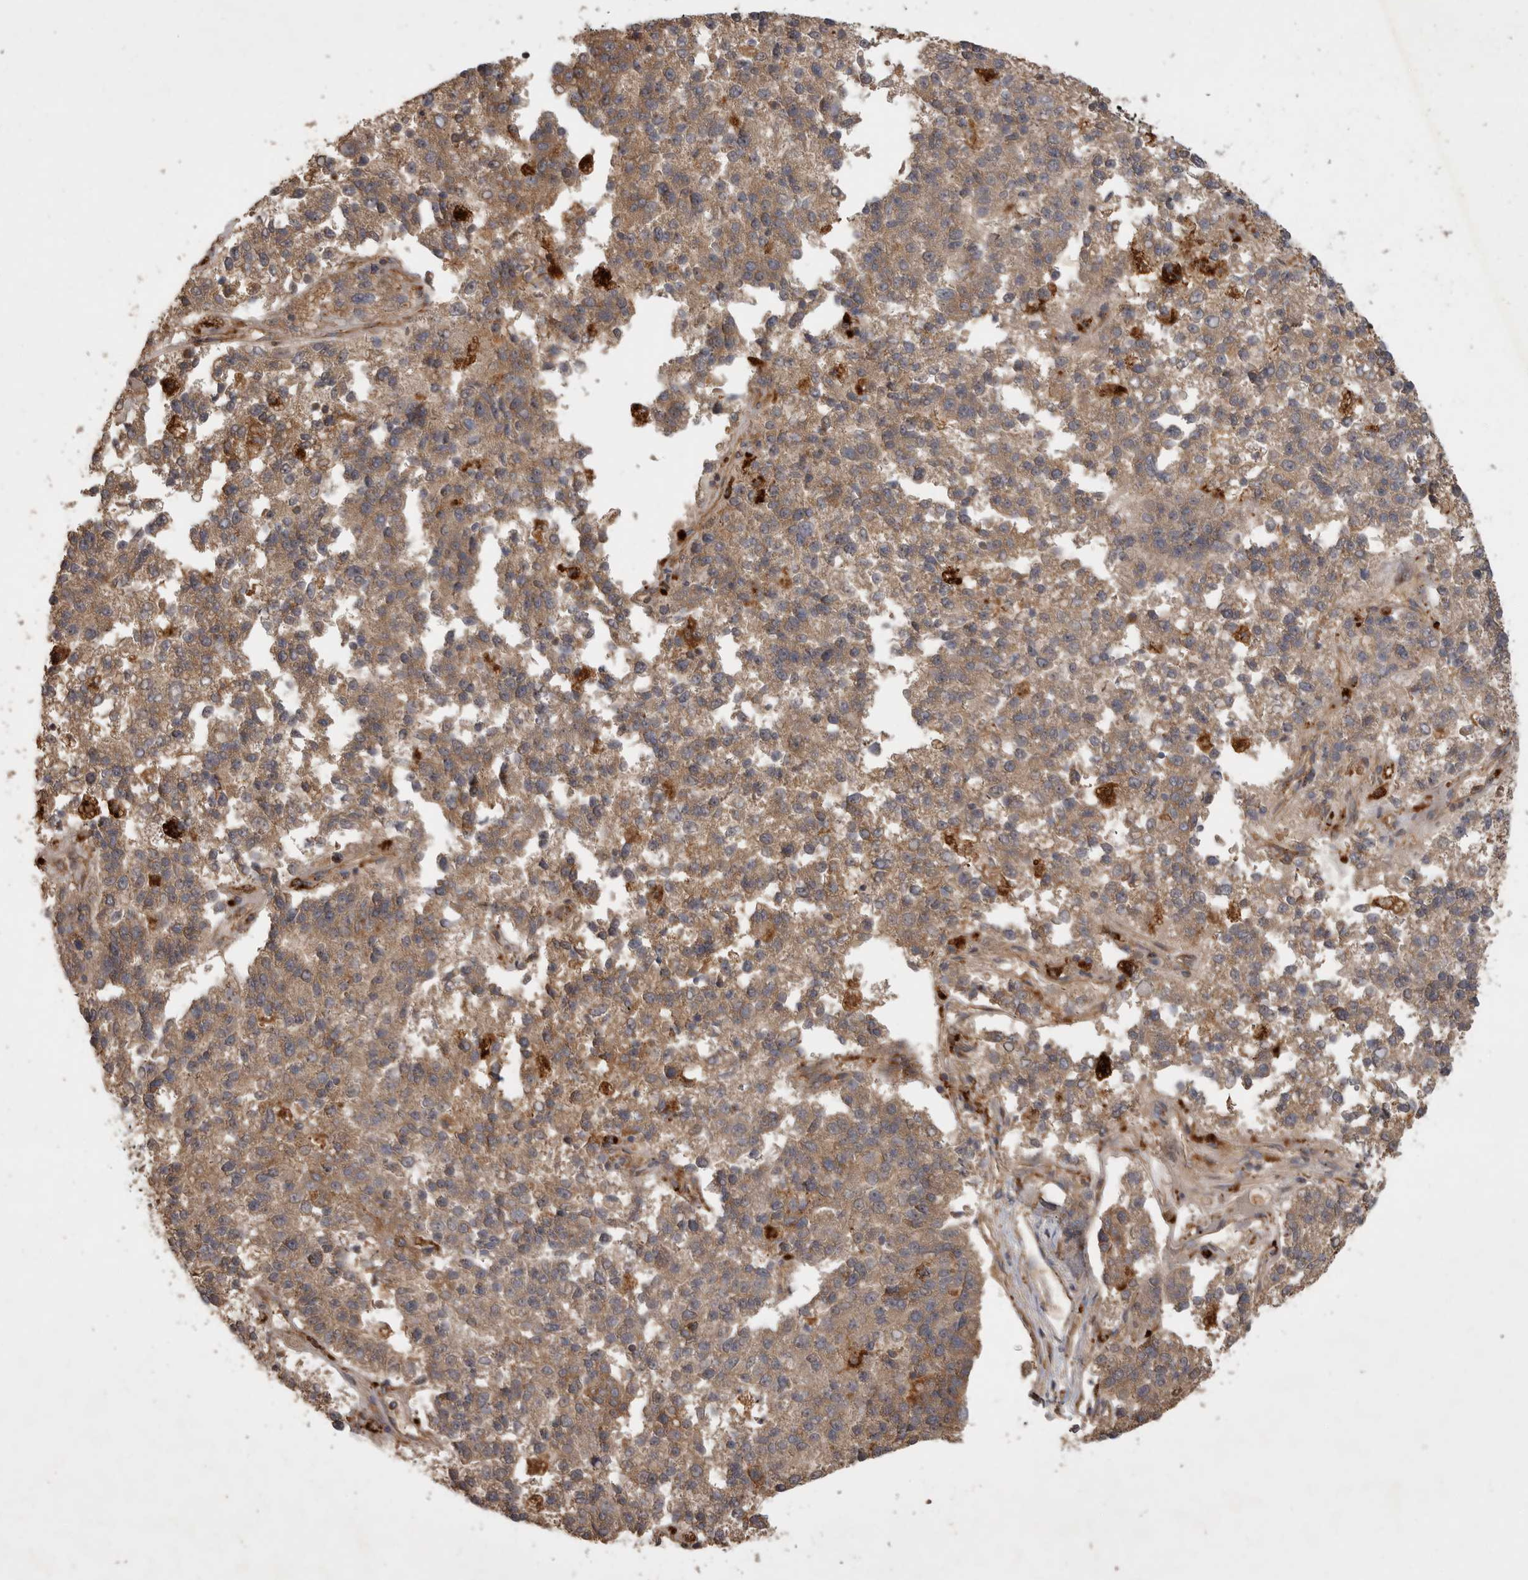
{"staining": {"intensity": "moderate", "quantity": ">75%", "location": "cytoplasmic/membranous"}, "tissue": "pancreatic cancer", "cell_type": "Tumor cells", "image_type": "cancer", "snomed": [{"axis": "morphology", "description": "Adenocarcinoma, NOS"}, {"axis": "topography", "description": "Pancreas"}], "caption": "Immunohistochemical staining of human adenocarcinoma (pancreatic) displays medium levels of moderate cytoplasmic/membranous expression in about >75% of tumor cells.", "gene": "ZNF232", "patient": {"sex": "female", "age": 61}}